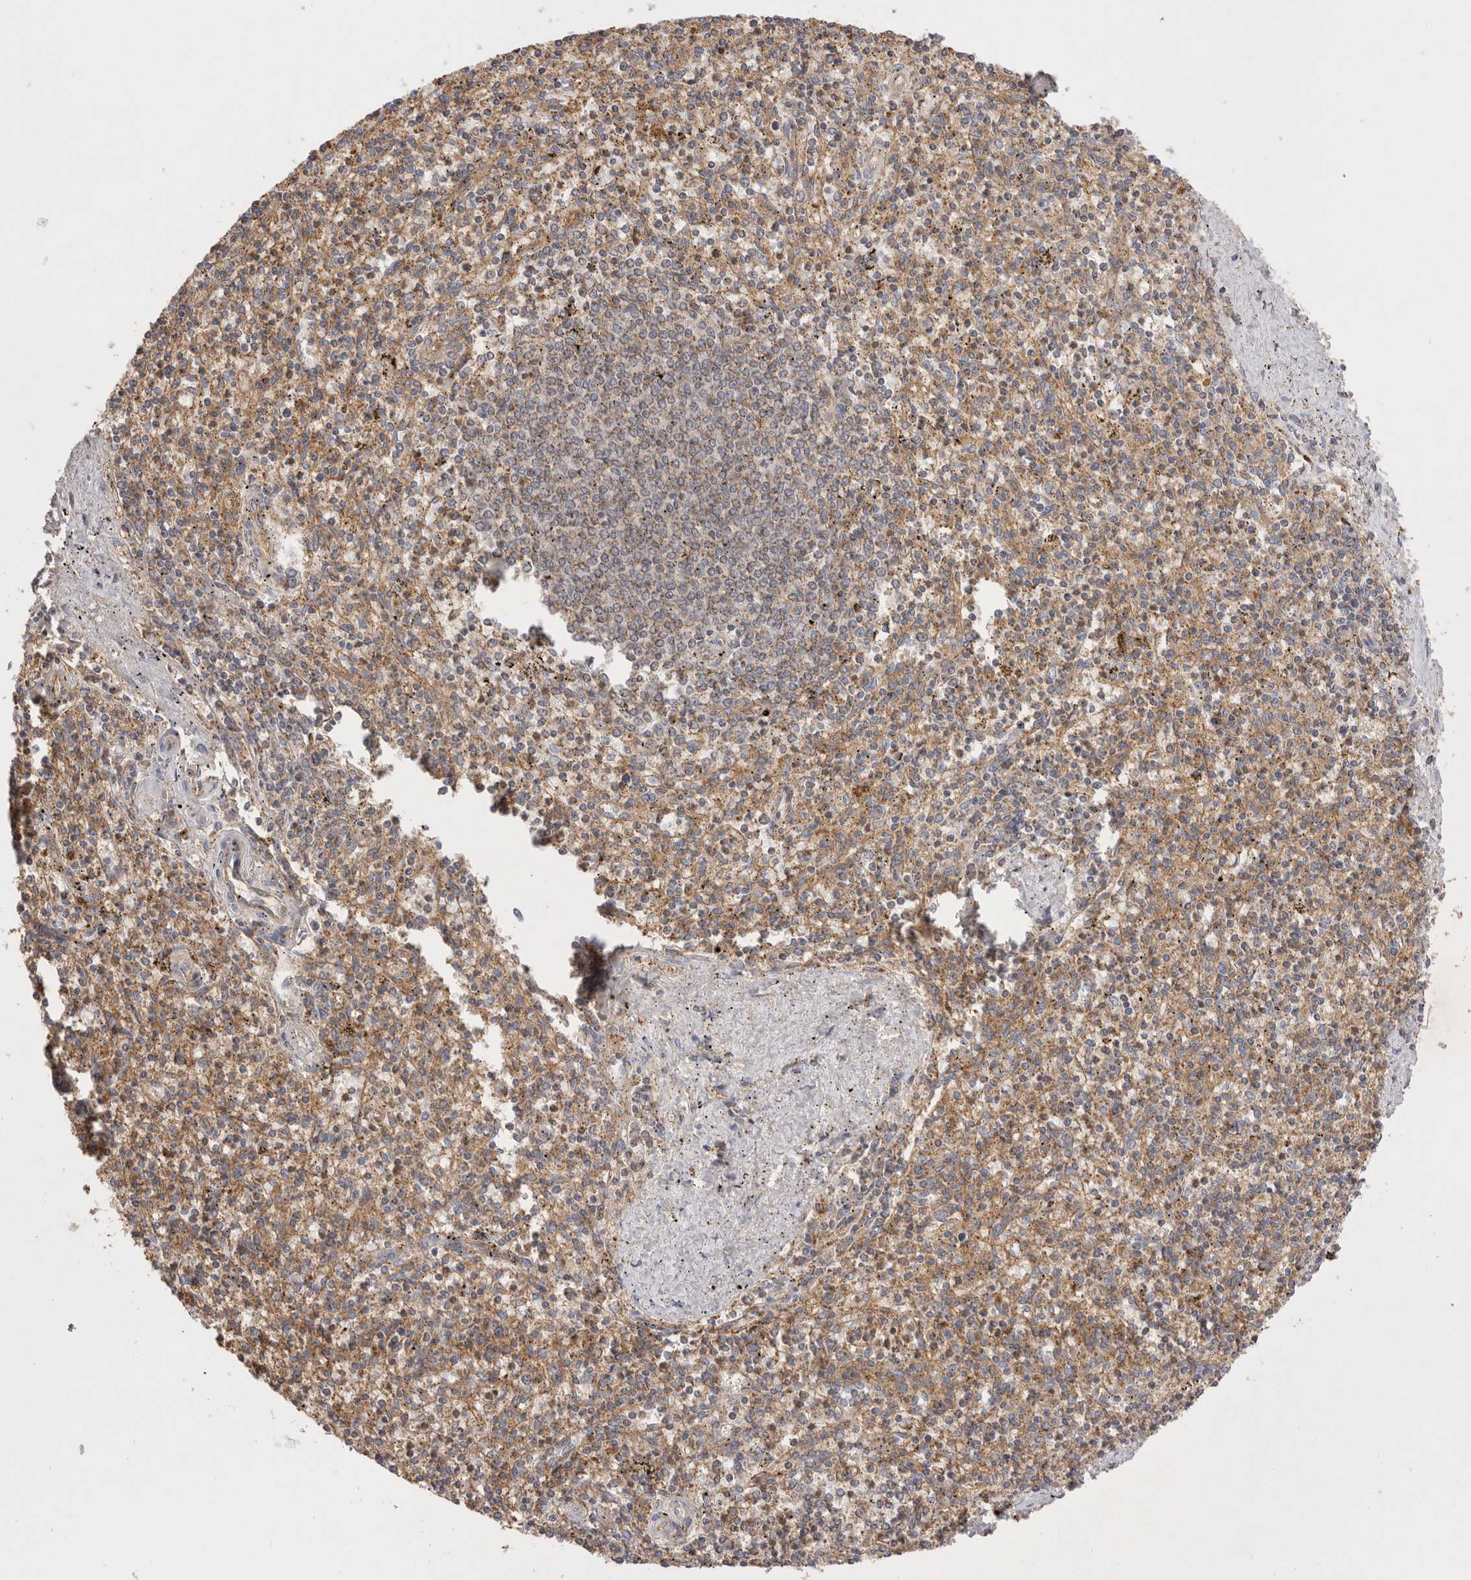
{"staining": {"intensity": "weak", "quantity": "25%-75%", "location": "cytoplasmic/membranous"}, "tissue": "spleen", "cell_type": "Cells in red pulp", "image_type": "normal", "snomed": [{"axis": "morphology", "description": "Normal tissue, NOS"}, {"axis": "topography", "description": "Spleen"}], "caption": "Immunohistochemical staining of unremarkable spleen reveals weak cytoplasmic/membranous protein positivity in about 25%-75% of cells in red pulp.", "gene": "CHMP6", "patient": {"sex": "male", "age": 72}}